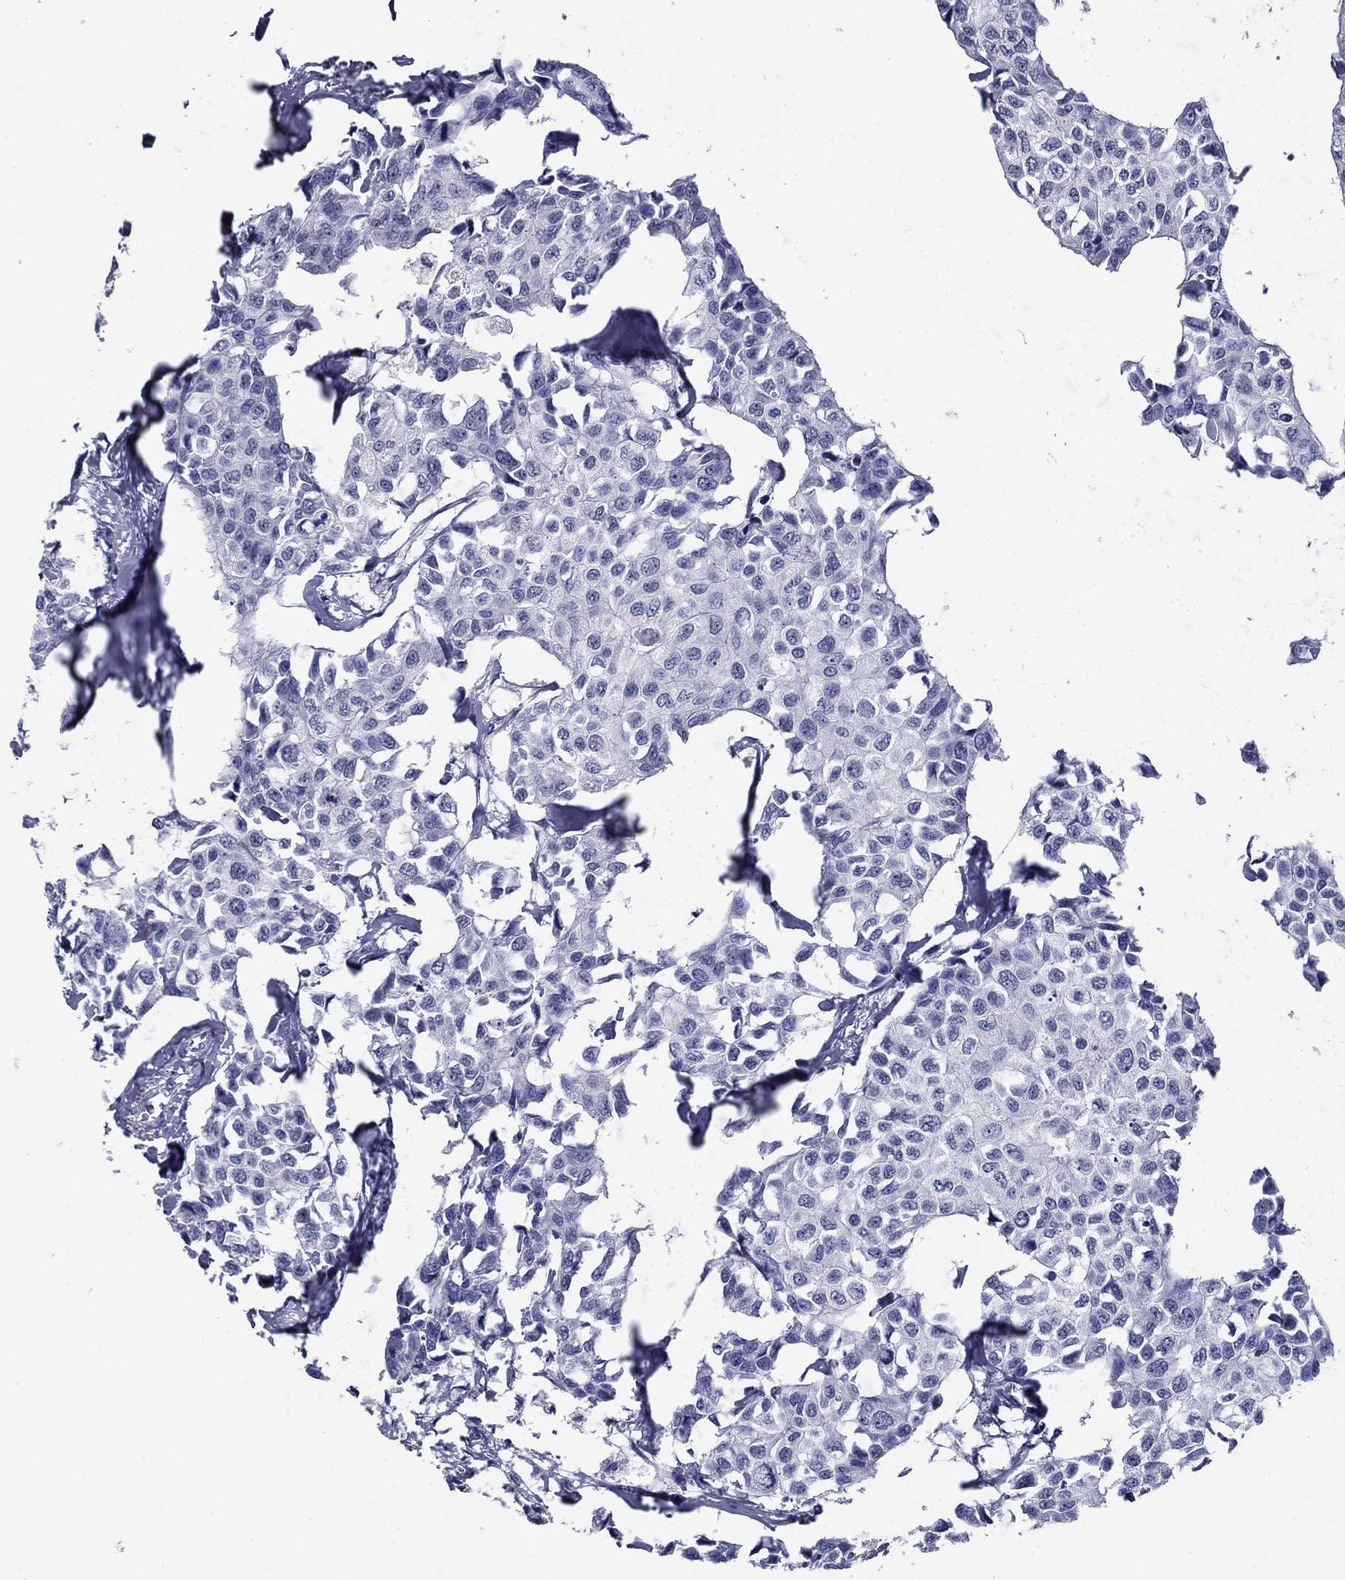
{"staining": {"intensity": "negative", "quantity": "none", "location": "none"}, "tissue": "breast cancer", "cell_type": "Tumor cells", "image_type": "cancer", "snomed": [{"axis": "morphology", "description": "Duct carcinoma"}, {"axis": "topography", "description": "Breast"}], "caption": "A high-resolution histopathology image shows immunohistochemistry (IHC) staining of invasive ductal carcinoma (breast), which shows no significant staining in tumor cells.", "gene": "HAO1", "patient": {"sex": "female", "age": 80}}